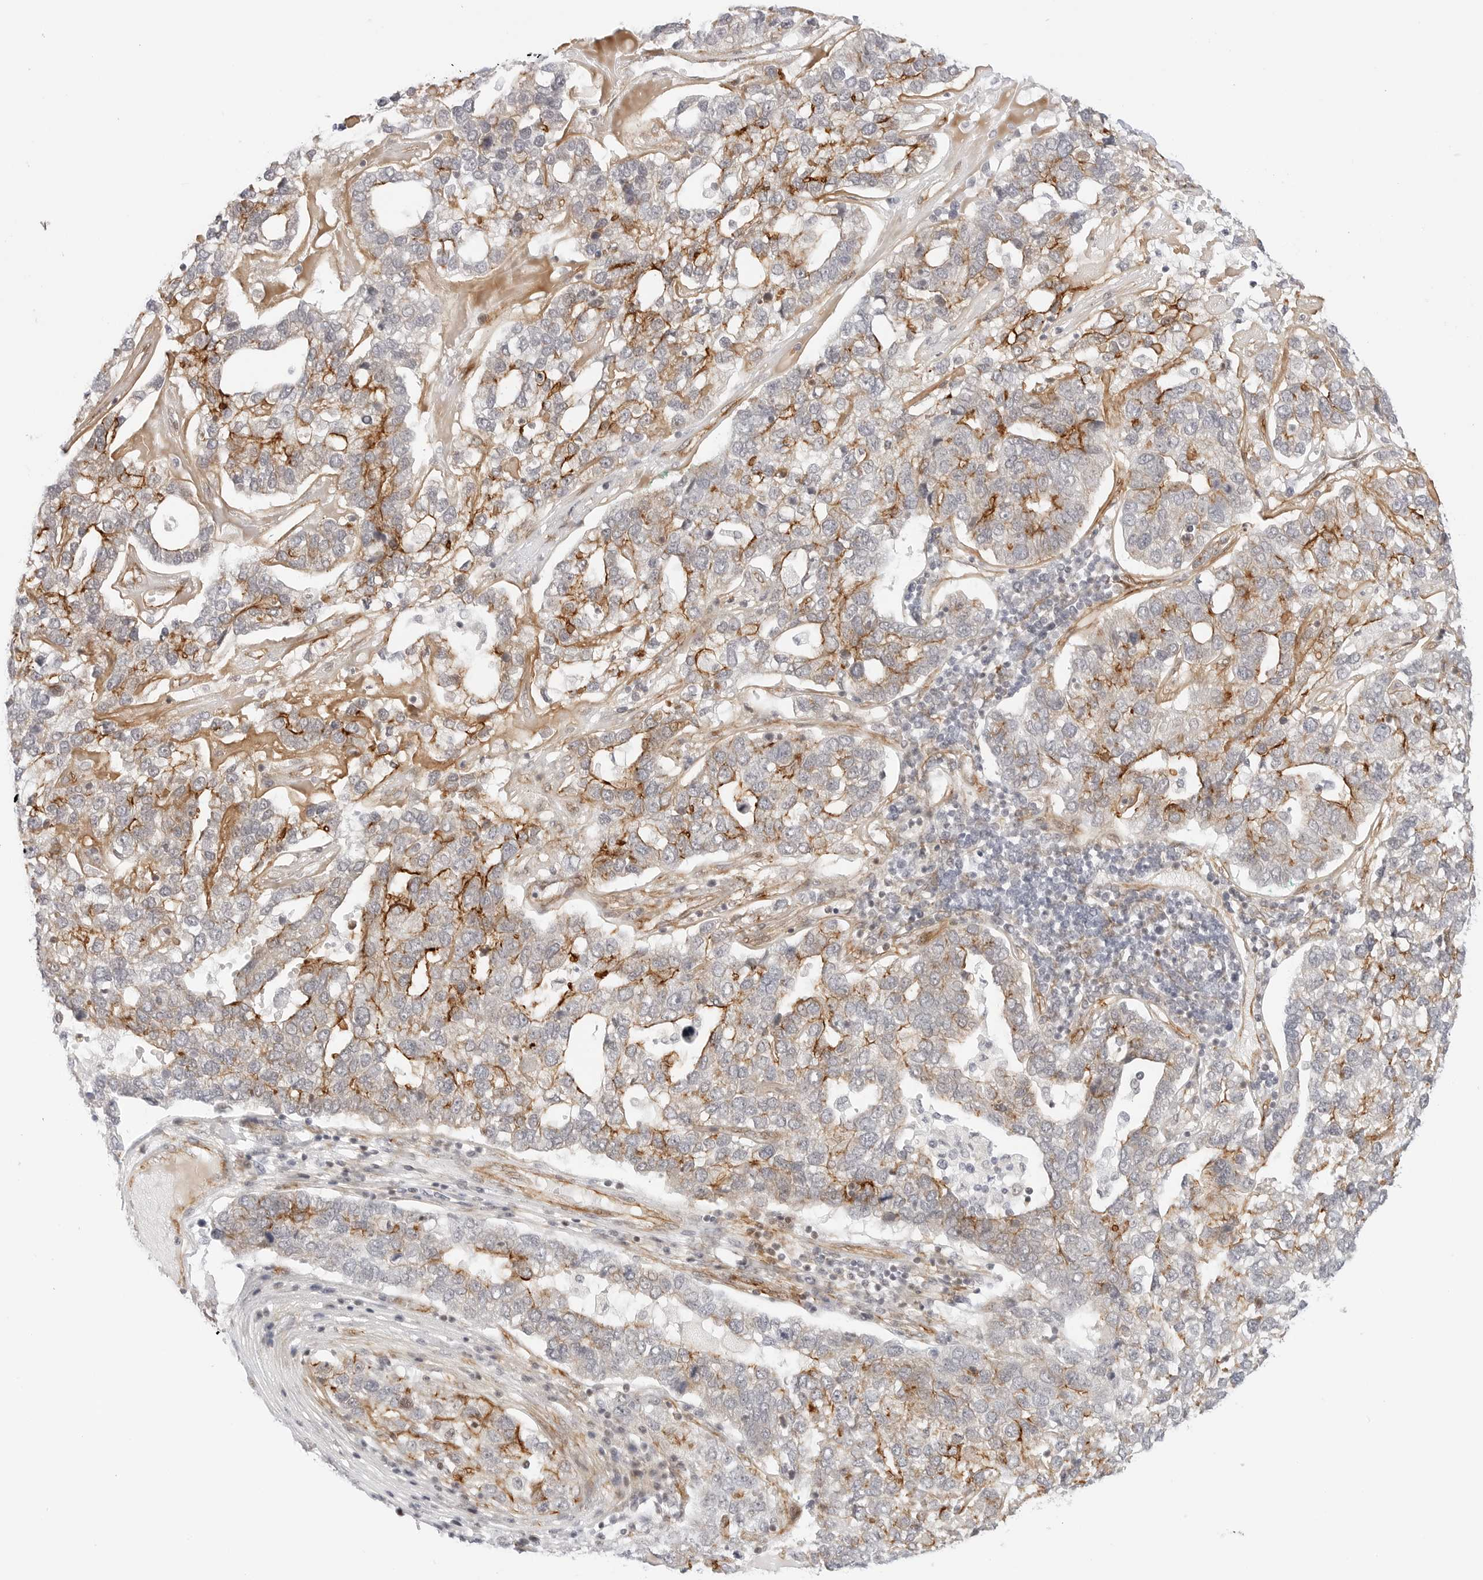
{"staining": {"intensity": "moderate", "quantity": "25%-75%", "location": "cytoplasmic/membranous"}, "tissue": "pancreatic cancer", "cell_type": "Tumor cells", "image_type": "cancer", "snomed": [{"axis": "morphology", "description": "Adenocarcinoma, NOS"}, {"axis": "topography", "description": "Pancreas"}], "caption": "Immunohistochemical staining of pancreatic cancer (adenocarcinoma) reveals medium levels of moderate cytoplasmic/membranous positivity in about 25%-75% of tumor cells.", "gene": "ZNF613", "patient": {"sex": "female", "age": 61}}